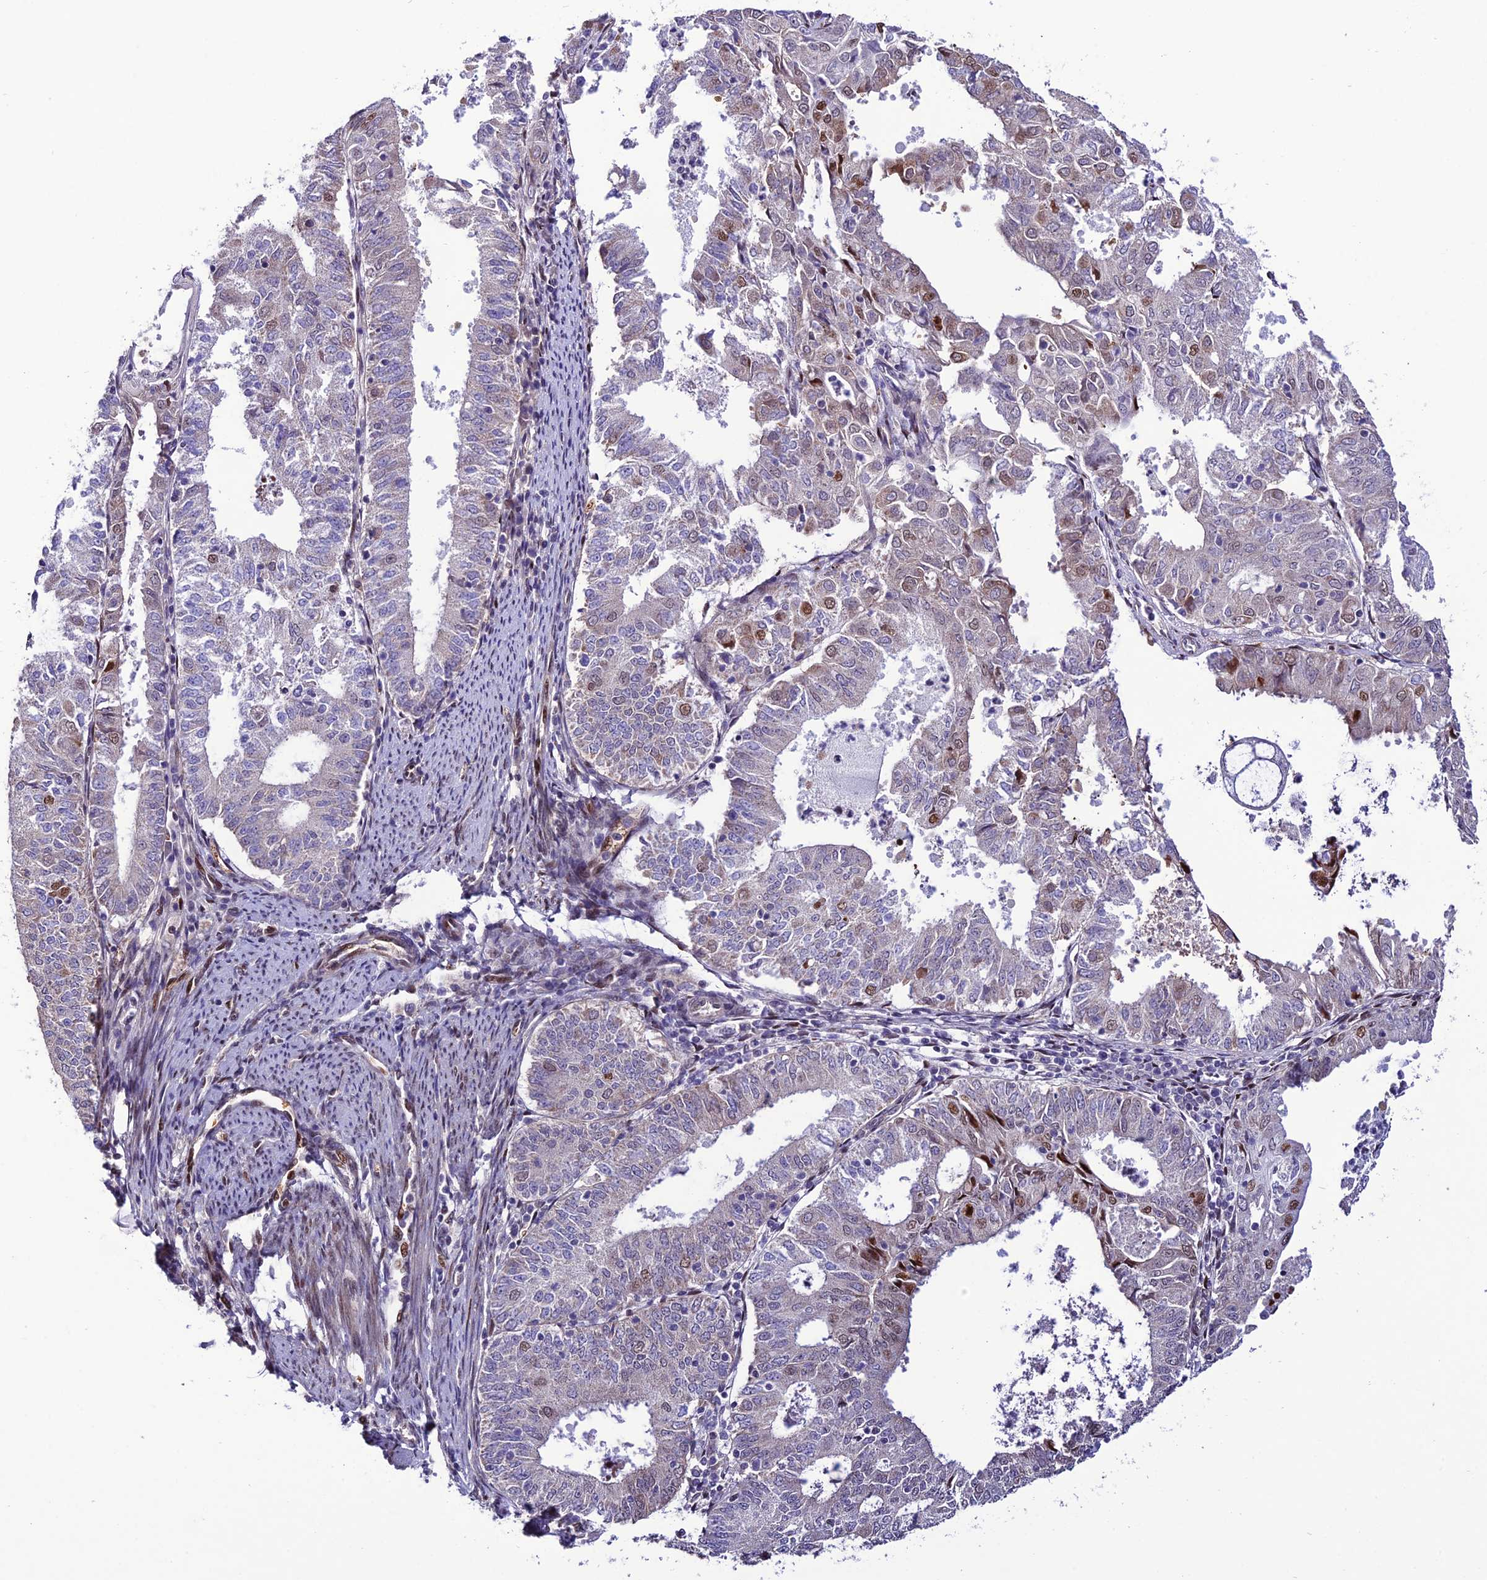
{"staining": {"intensity": "moderate", "quantity": "25%-75%", "location": "nuclear"}, "tissue": "endometrial cancer", "cell_type": "Tumor cells", "image_type": "cancer", "snomed": [{"axis": "morphology", "description": "Adenocarcinoma, NOS"}, {"axis": "topography", "description": "Endometrium"}], "caption": "There is medium levels of moderate nuclear positivity in tumor cells of endometrial adenocarcinoma, as demonstrated by immunohistochemical staining (brown color).", "gene": "ZNF707", "patient": {"sex": "female", "age": 57}}